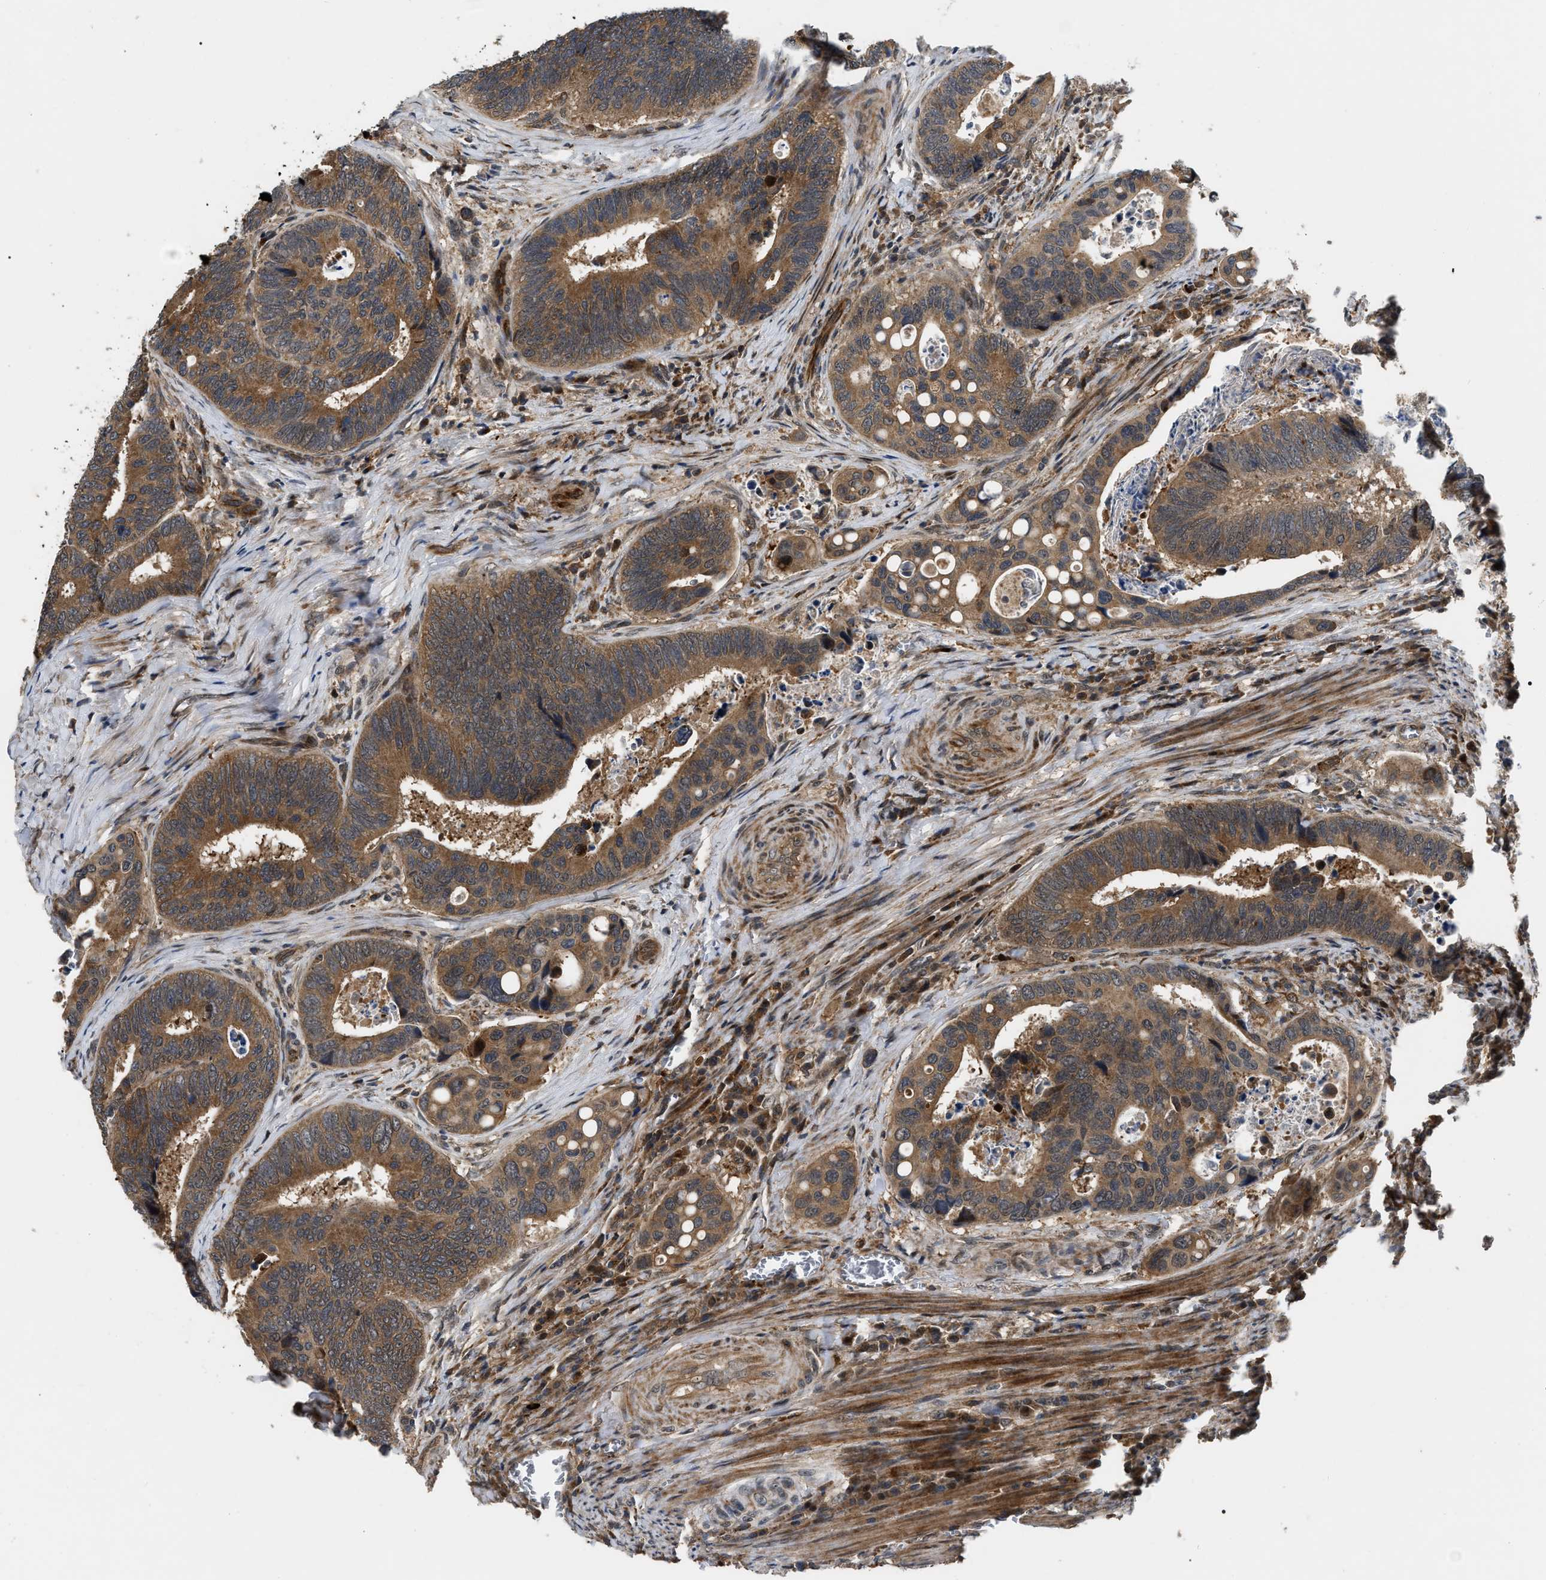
{"staining": {"intensity": "strong", "quantity": ">75%", "location": "cytoplasmic/membranous"}, "tissue": "colorectal cancer", "cell_type": "Tumor cells", "image_type": "cancer", "snomed": [{"axis": "morphology", "description": "Inflammation, NOS"}, {"axis": "morphology", "description": "Adenocarcinoma, NOS"}, {"axis": "topography", "description": "Colon"}], "caption": "A photomicrograph of adenocarcinoma (colorectal) stained for a protein demonstrates strong cytoplasmic/membranous brown staining in tumor cells.", "gene": "PPWD1", "patient": {"sex": "male", "age": 72}}